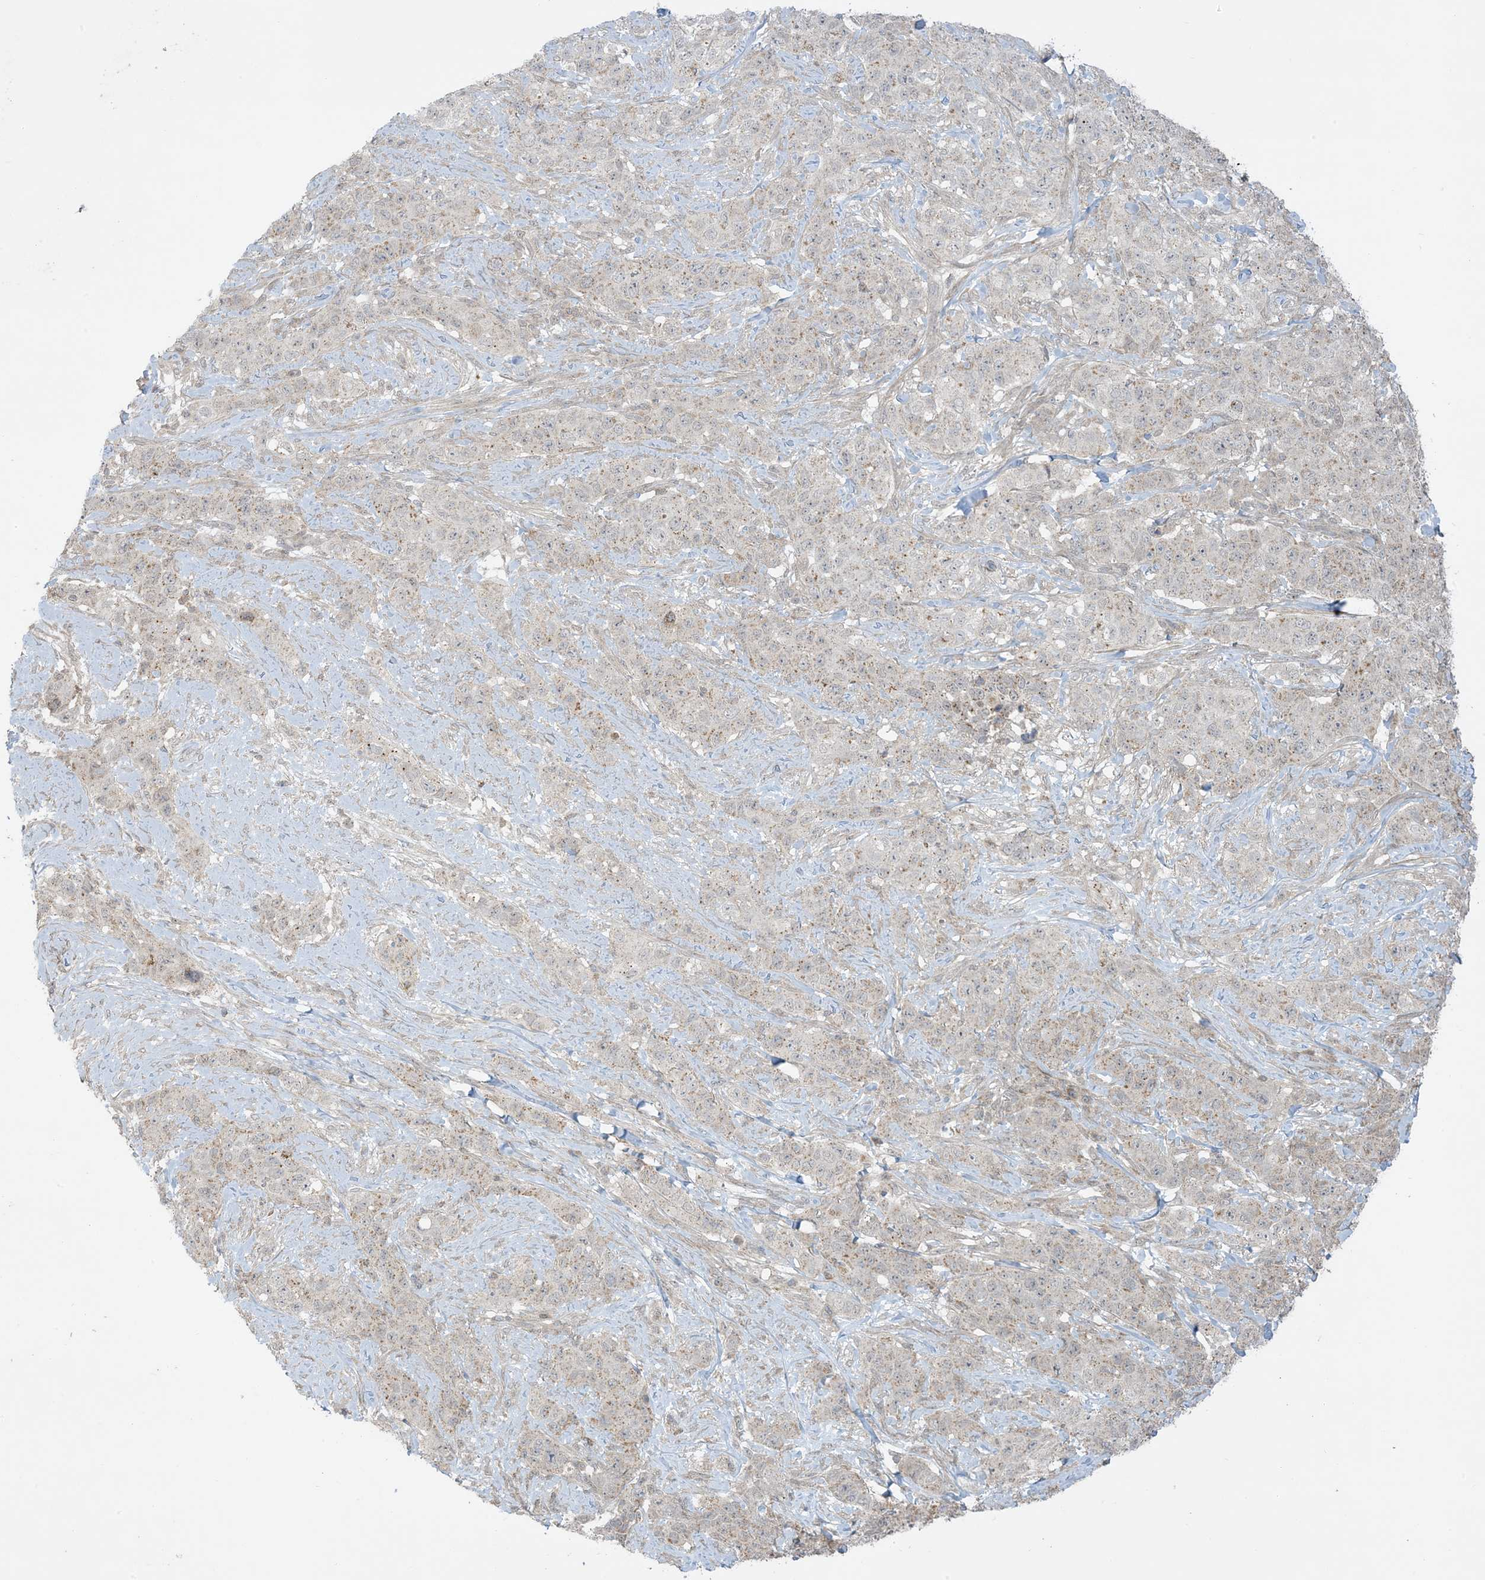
{"staining": {"intensity": "negative", "quantity": "none", "location": "none"}, "tissue": "stomach cancer", "cell_type": "Tumor cells", "image_type": "cancer", "snomed": [{"axis": "morphology", "description": "Adenocarcinoma, NOS"}, {"axis": "topography", "description": "Stomach"}], "caption": "Tumor cells show no significant protein staining in stomach cancer (adenocarcinoma).", "gene": "PHLDB2", "patient": {"sex": "male", "age": 48}}